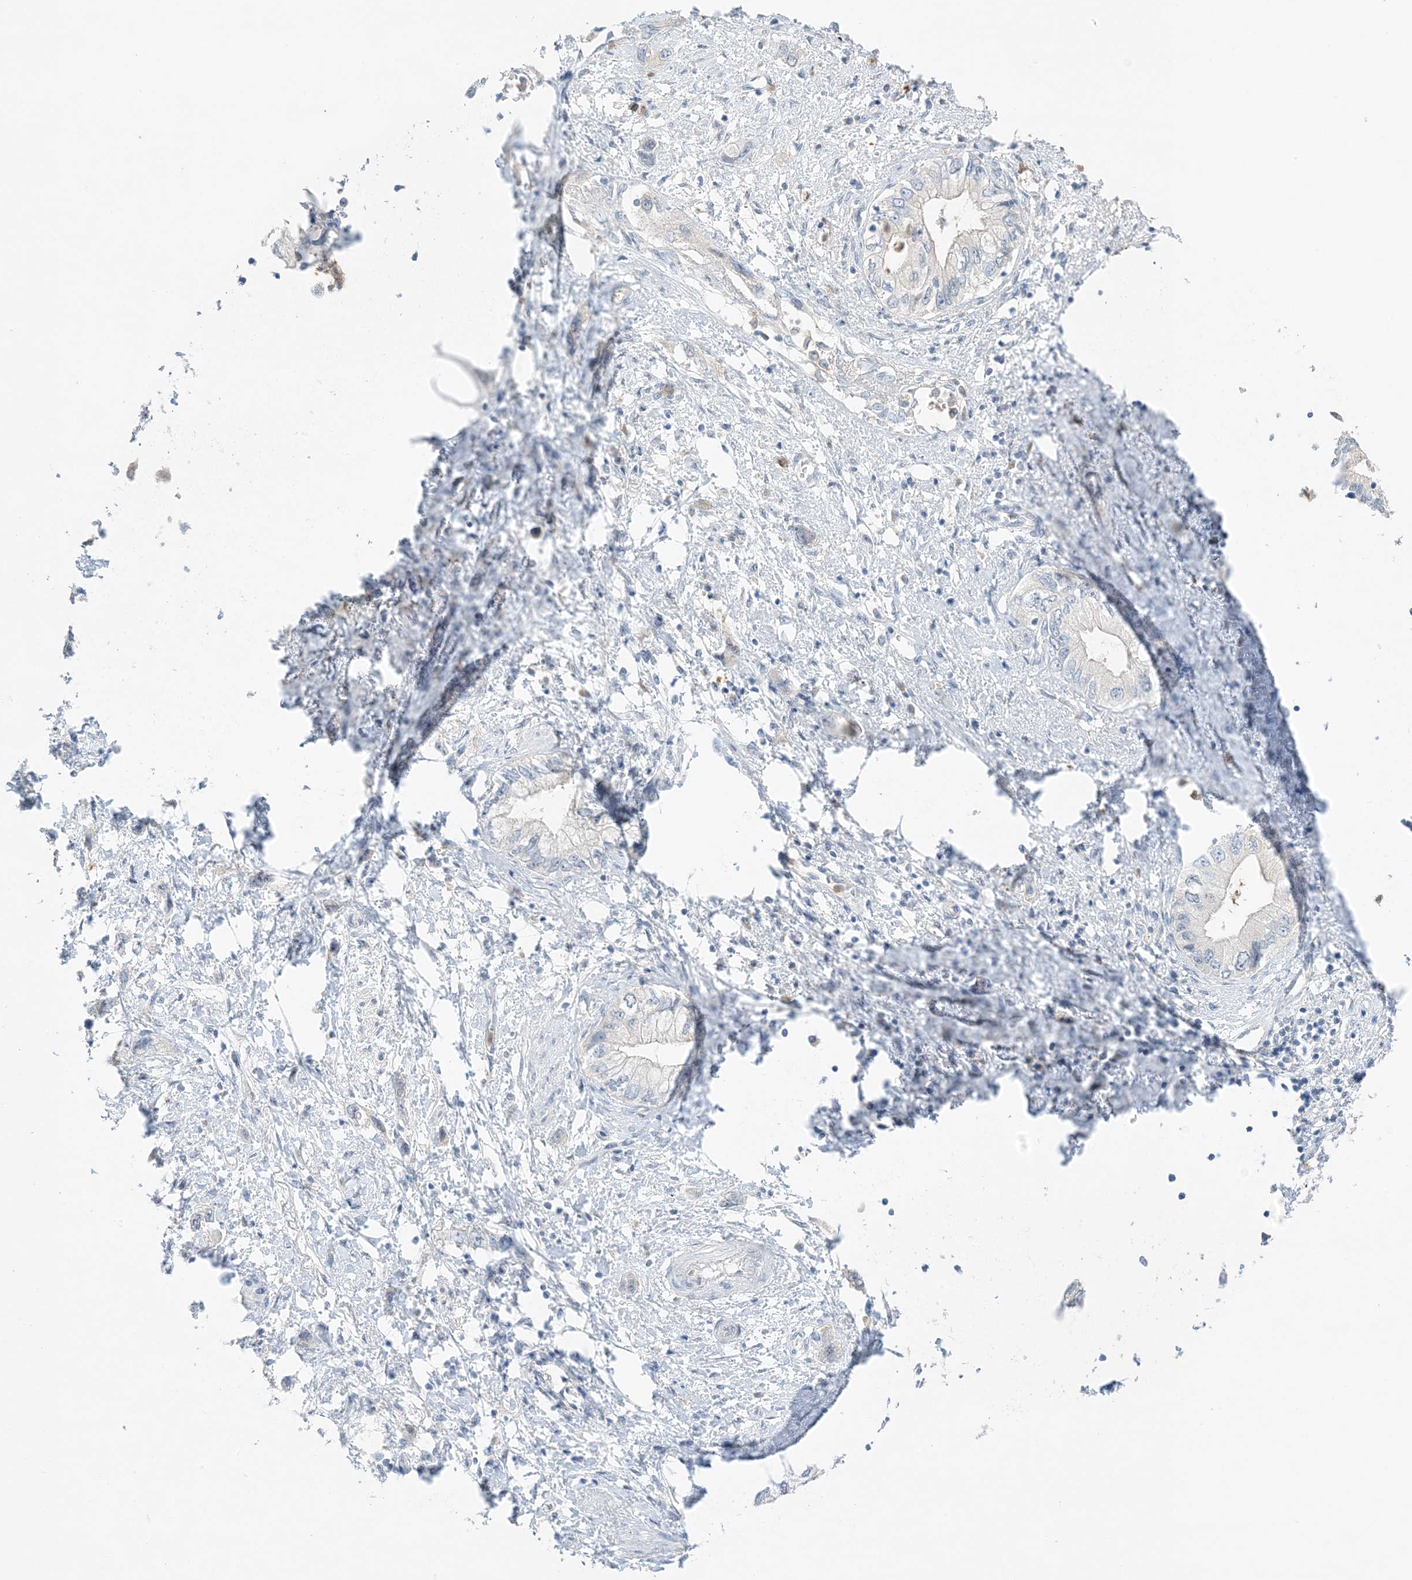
{"staining": {"intensity": "negative", "quantity": "none", "location": "none"}, "tissue": "pancreatic cancer", "cell_type": "Tumor cells", "image_type": "cancer", "snomed": [{"axis": "morphology", "description": "Adenocarcinoma, NOS"}, {"axis": "topography", "description": "Pancreas"}], "caption": "Tumor cells show no significant staining in pancreatic adenocarcinoma.", "gene": "KIFBP", "patient": {"sex": "female", "age": 73}}